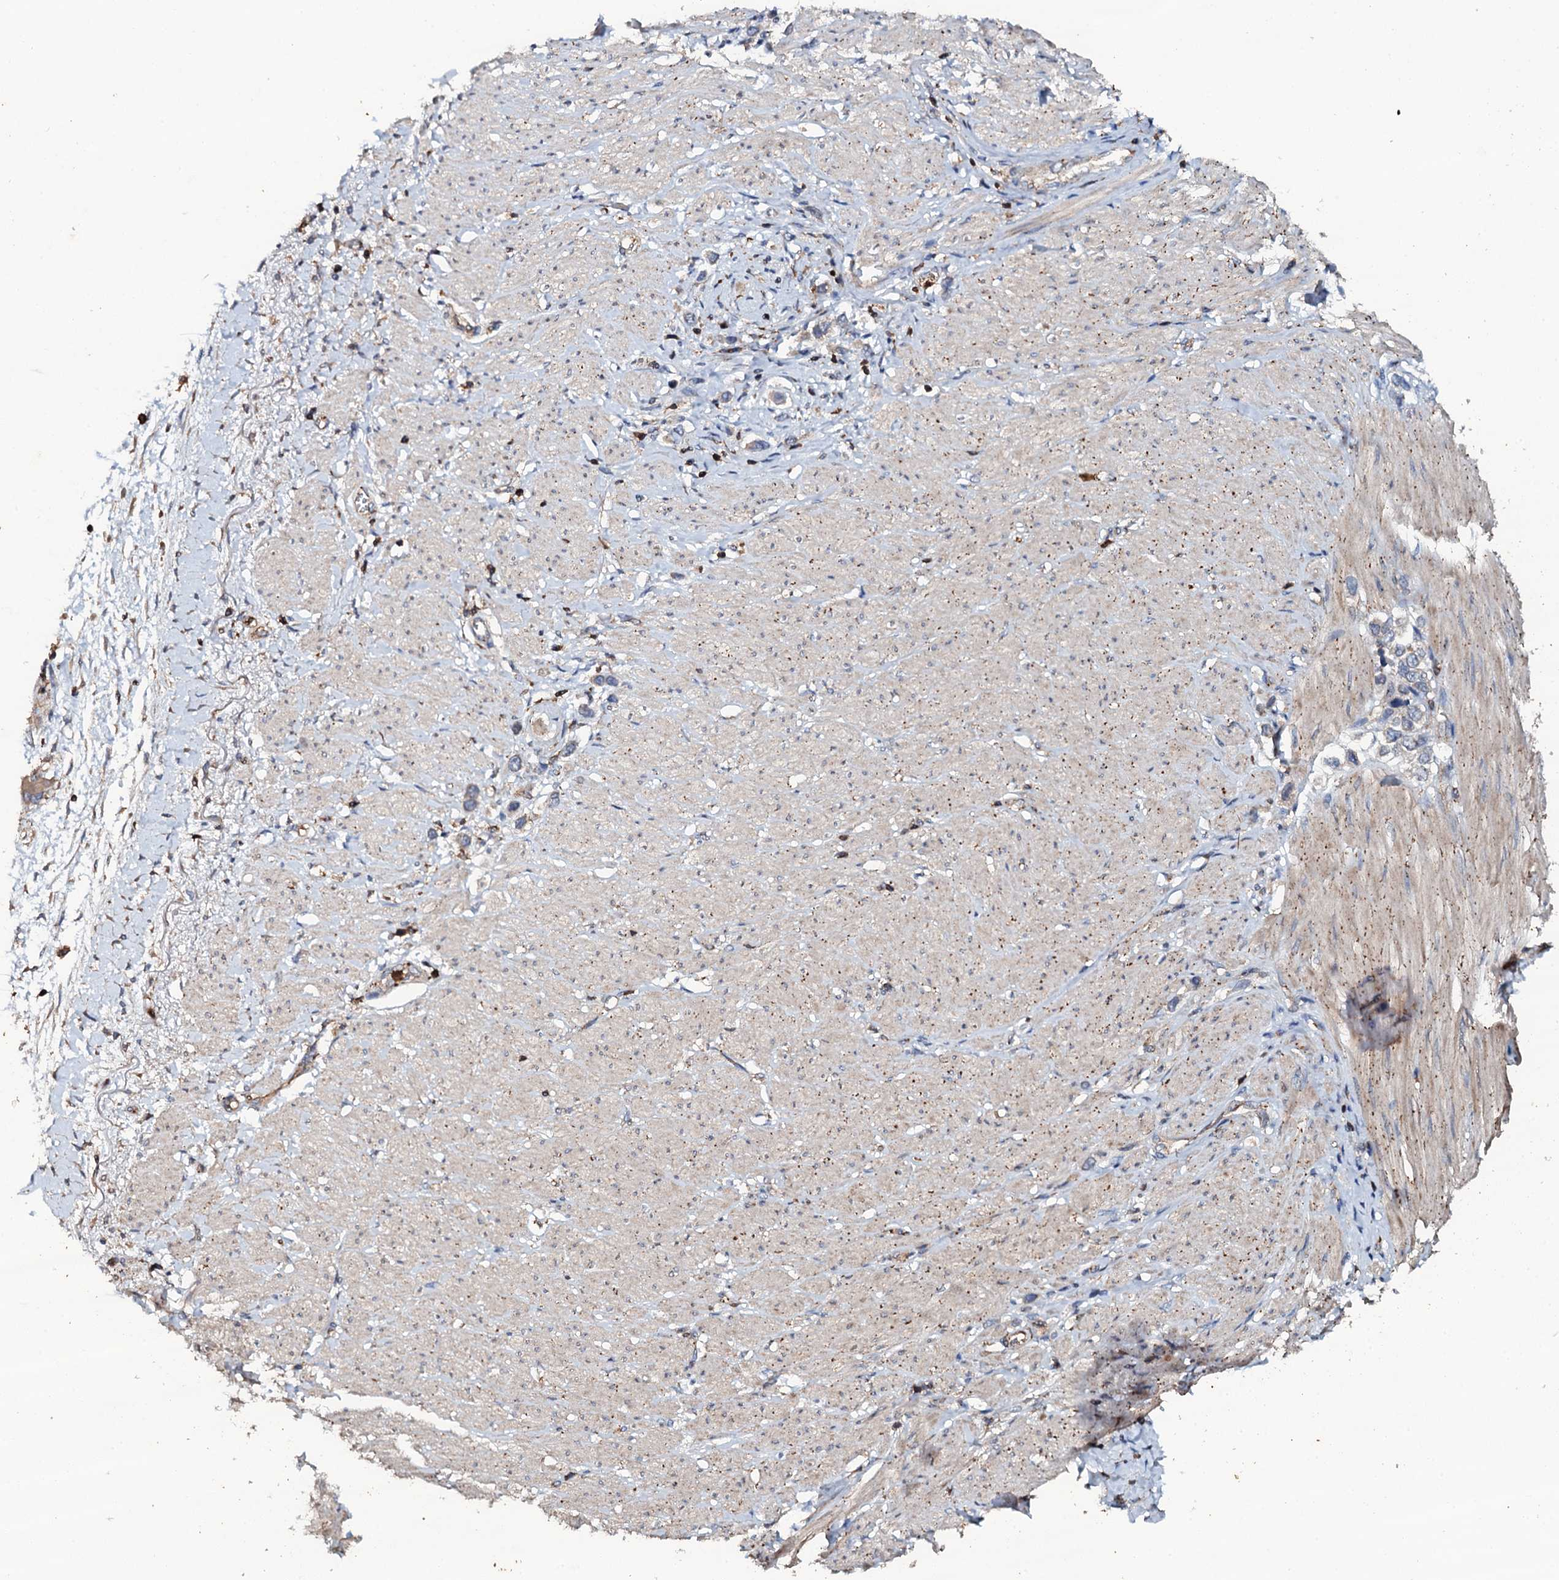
{"staining": {"intensity": "weak", "quantity": "25%-75%", "location": "cytoplasmic/membranous"}, "tissue": "stomach cancer", "cell_type": "Tumor cells", "image_type": "cancer", "snomed": [{"axis": "morphology", "description": "Adenocarcinoma, NOS"}, {"axis": "topography", "description": "Stomach"}], "caption": "An image of human stomach cancer stained for a protein displays weak cytoplasmic/membranous brown staining in tumor cells.", "gene": "GRK2", "patient": {"sex": "female", "age": 65}}